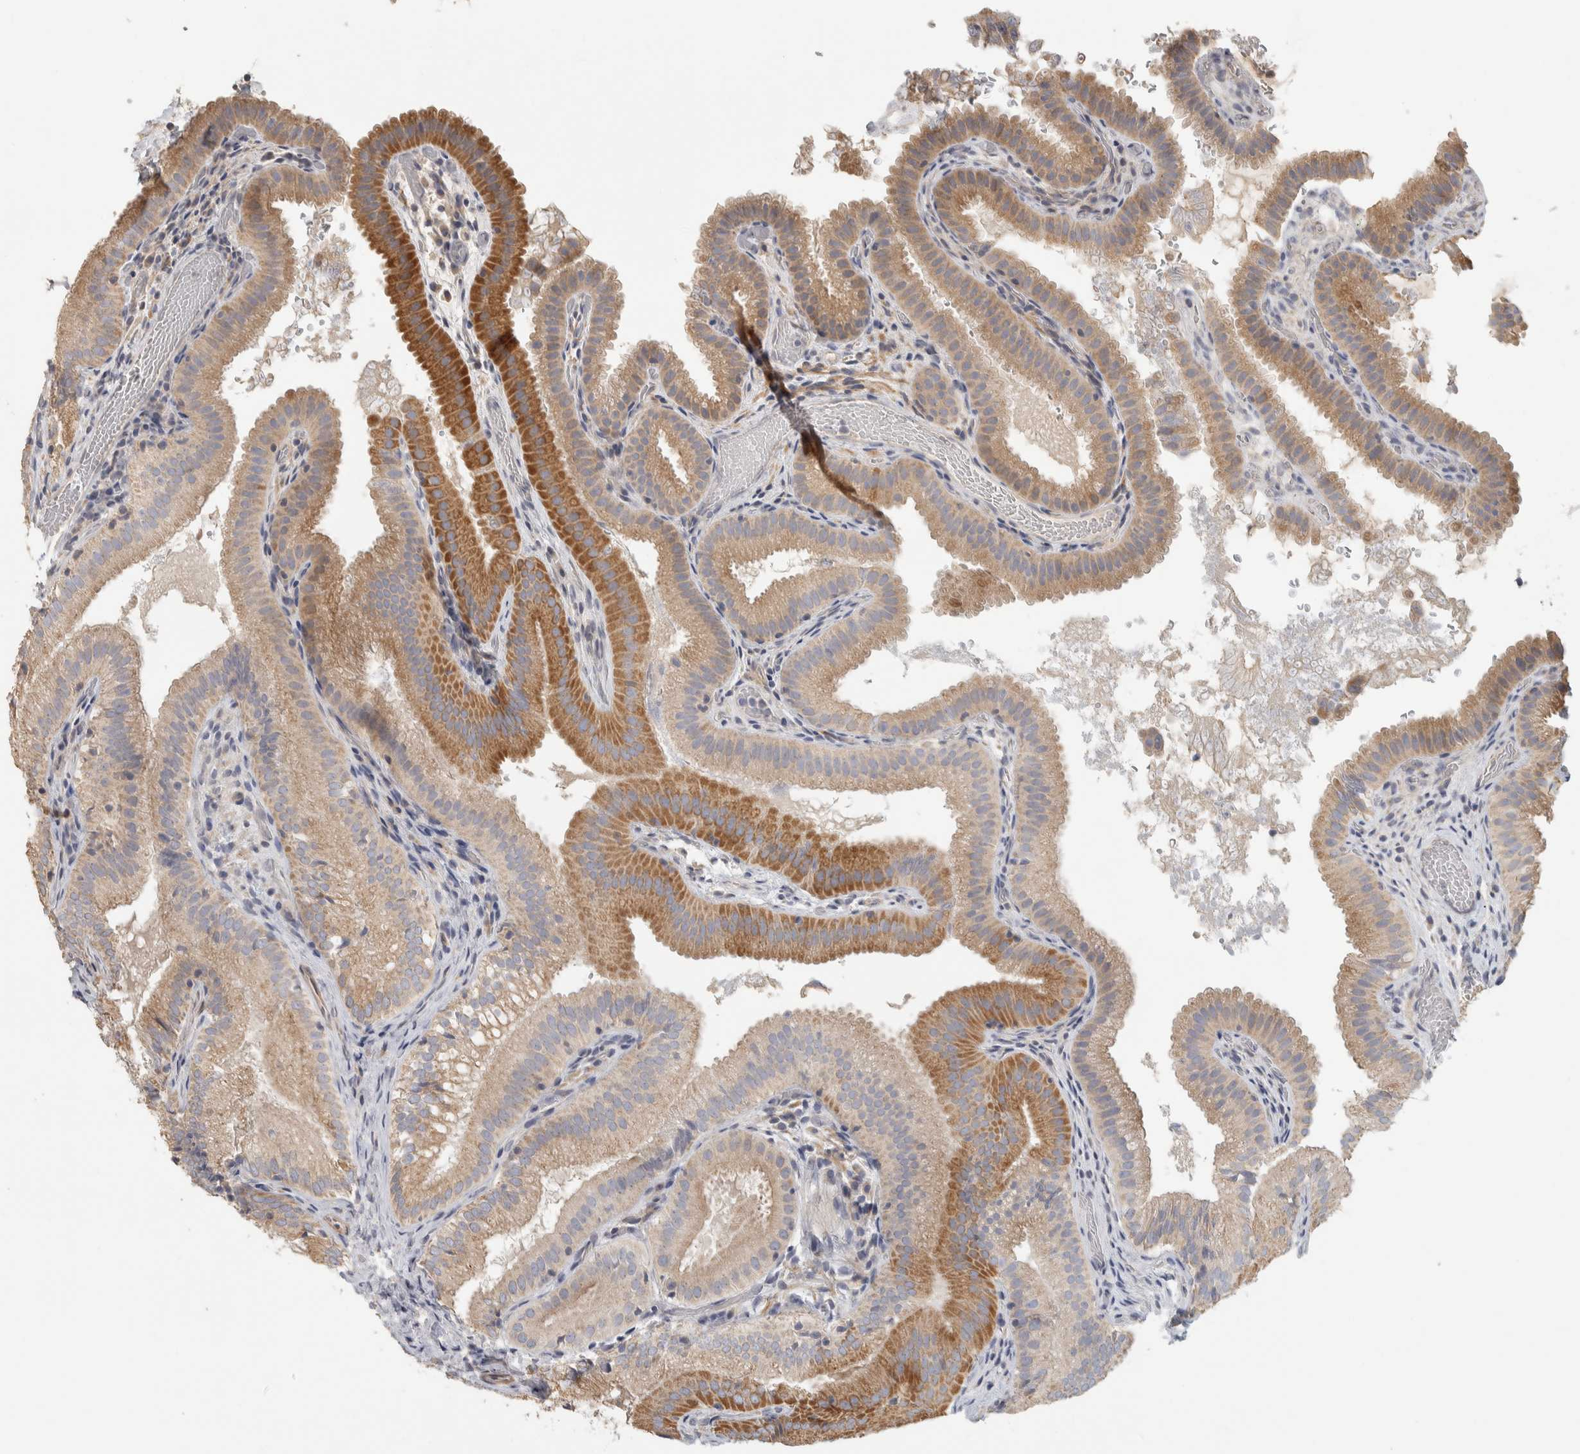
{"staining": {"intensity": "moderate", "quantity": ">75%", "location": "cytoplasmic/membranous"}, "tissue": "gallbladder", "cell_type": "Glandular cells", "image_type": "normal", "snomed": [{"axis": "morphology", "description": "Normal tissue, NOS"}, {"axis": "topography", "description": "Gallbladder"}], "caption": "The photomicrograph demonstrates immunohistochemical staining of normal gallbladder. There is moderate cytoplasmic/membranous positivity is appreciated in about >75% of glandular cells.", "gene": "DCXR", "patient": {"sex": "female", "age": 30}}